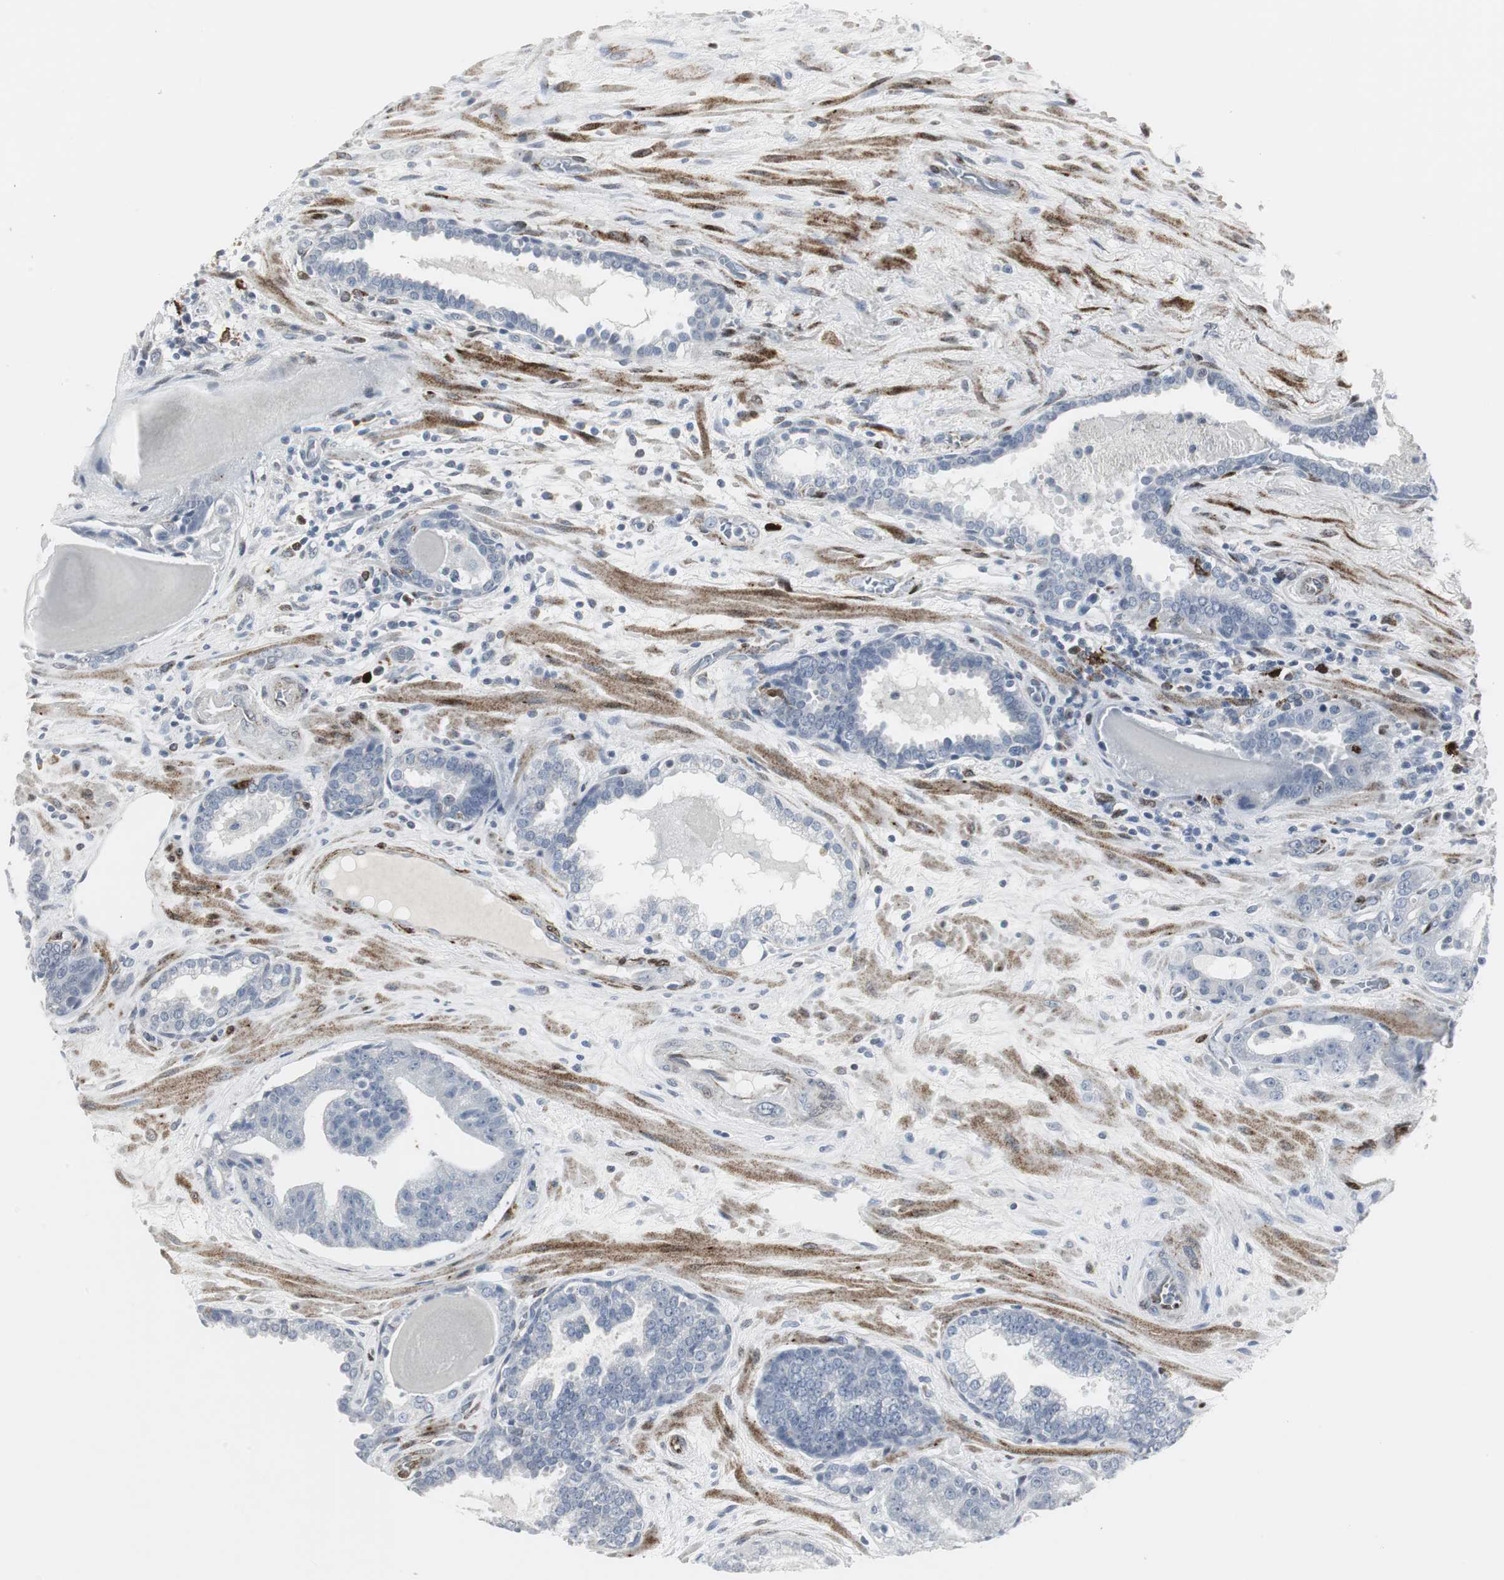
{"staining": {"intensity": "negative", "quantity": "none", "location": "none"}, "tissue": "prostate cancer", "cell_type": "Tumor cells", "image_type": "cancer", "snomed": [{"axis": "morphology", "description": "Adenocarcinoma, Low grade"}, {"axis": "topography", "description": "Prostate"}], "caption": "Immunohistochemistry (IHC) of human low-grade adenocarcinoma (prostate) exhibits no positivity in tumor cells.", "gene": "PPP1R14A", "patient": {"sex": "male", "age": 63}}